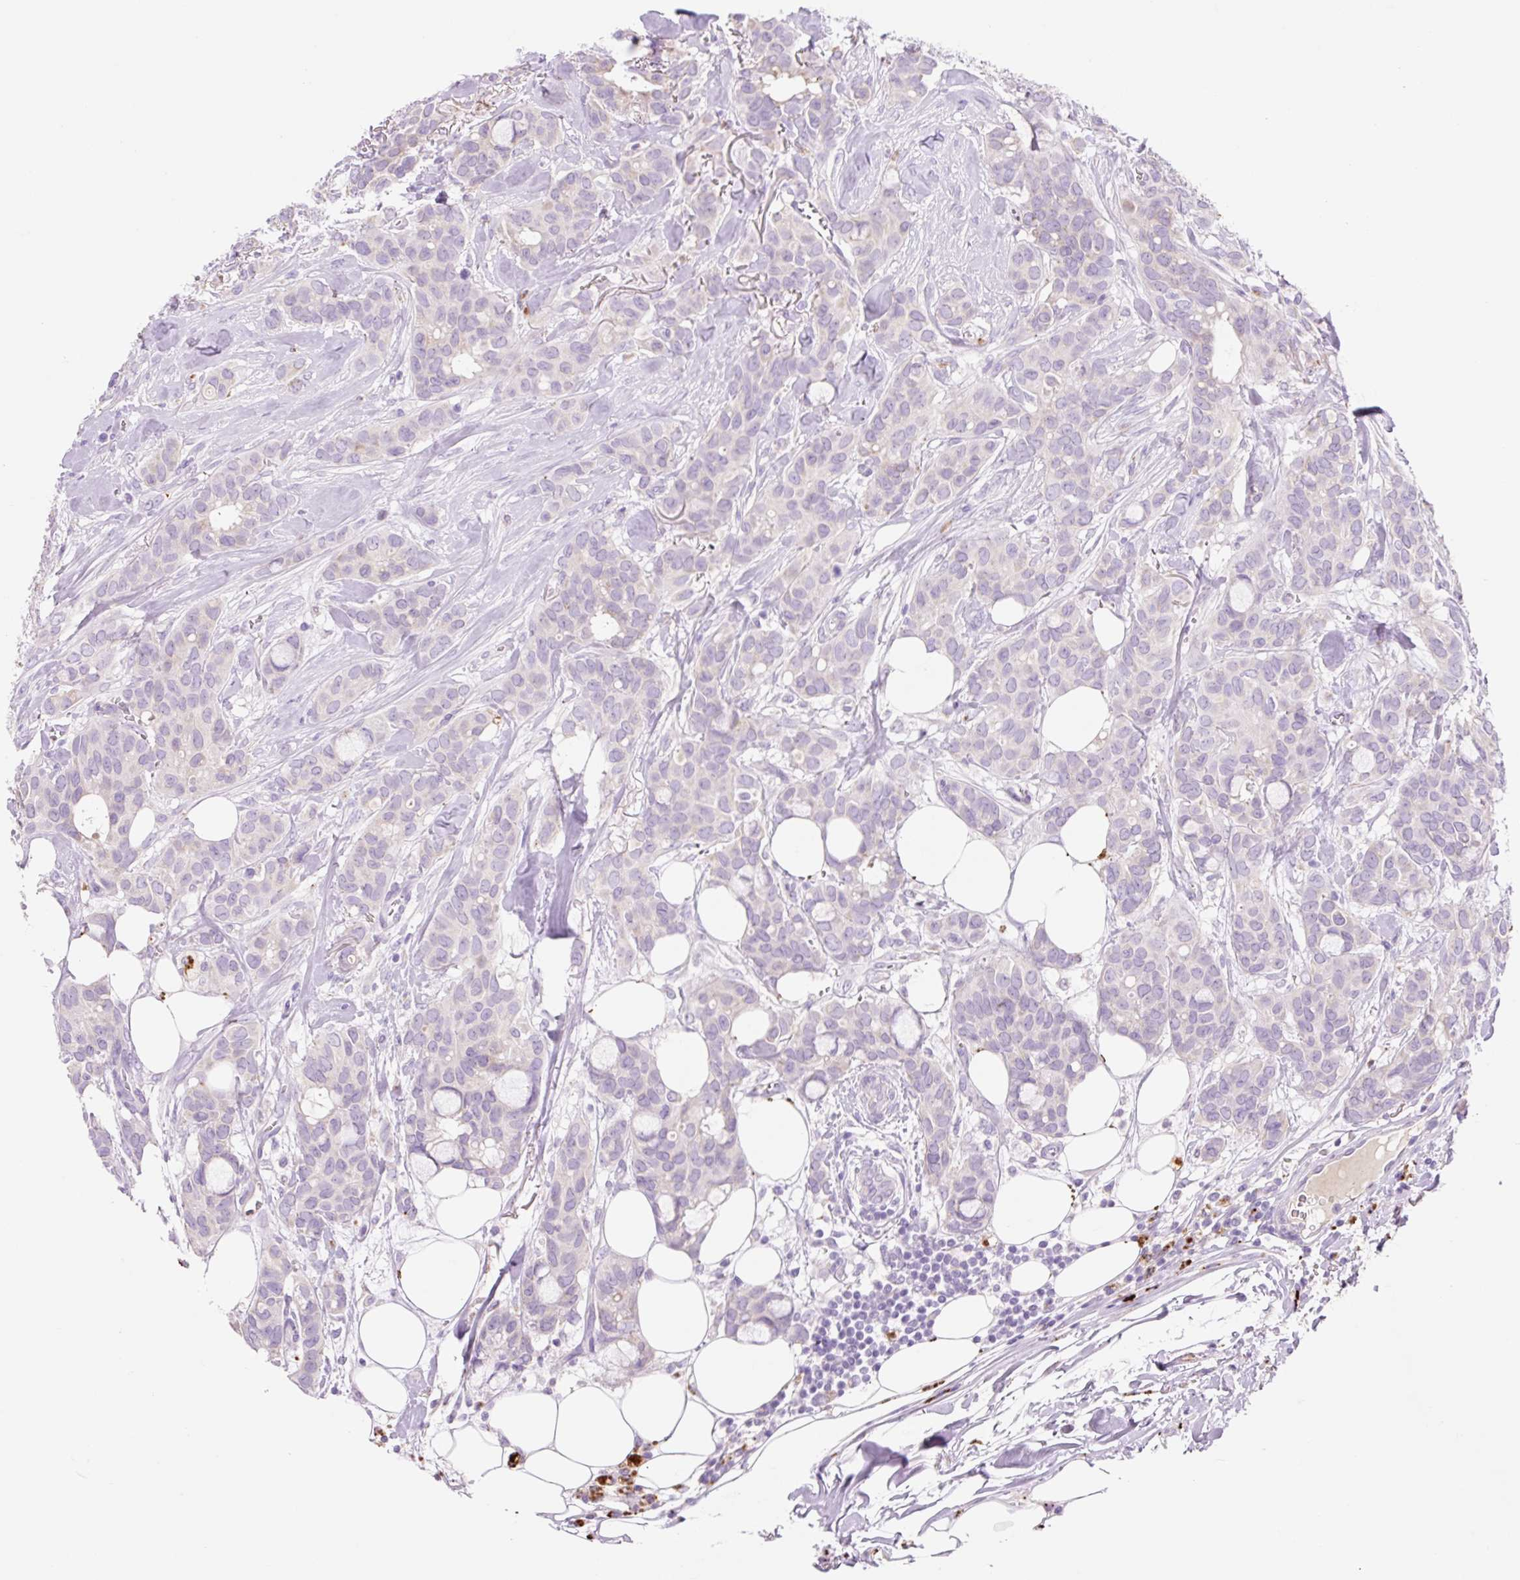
{"staining": {"intensity": "negative", "quantity": "none", "location": "none"}, "tissue": "breast cancer", "cell_type": "Tumor cells", "image_type": "cancer", "snomed": [{"axis": "morphology", "description": "Duct carcinoma"}, {"axis": "topography", "description": "Breast"}], "caption": "High power microscopy histopathology image of an immunohistochemistry image of breast cancer (intraductal carcinoma), revealing no significant expression in tumor cells.", "gene": "HEXA", "patient": {"sex": "female", "age": 84}}